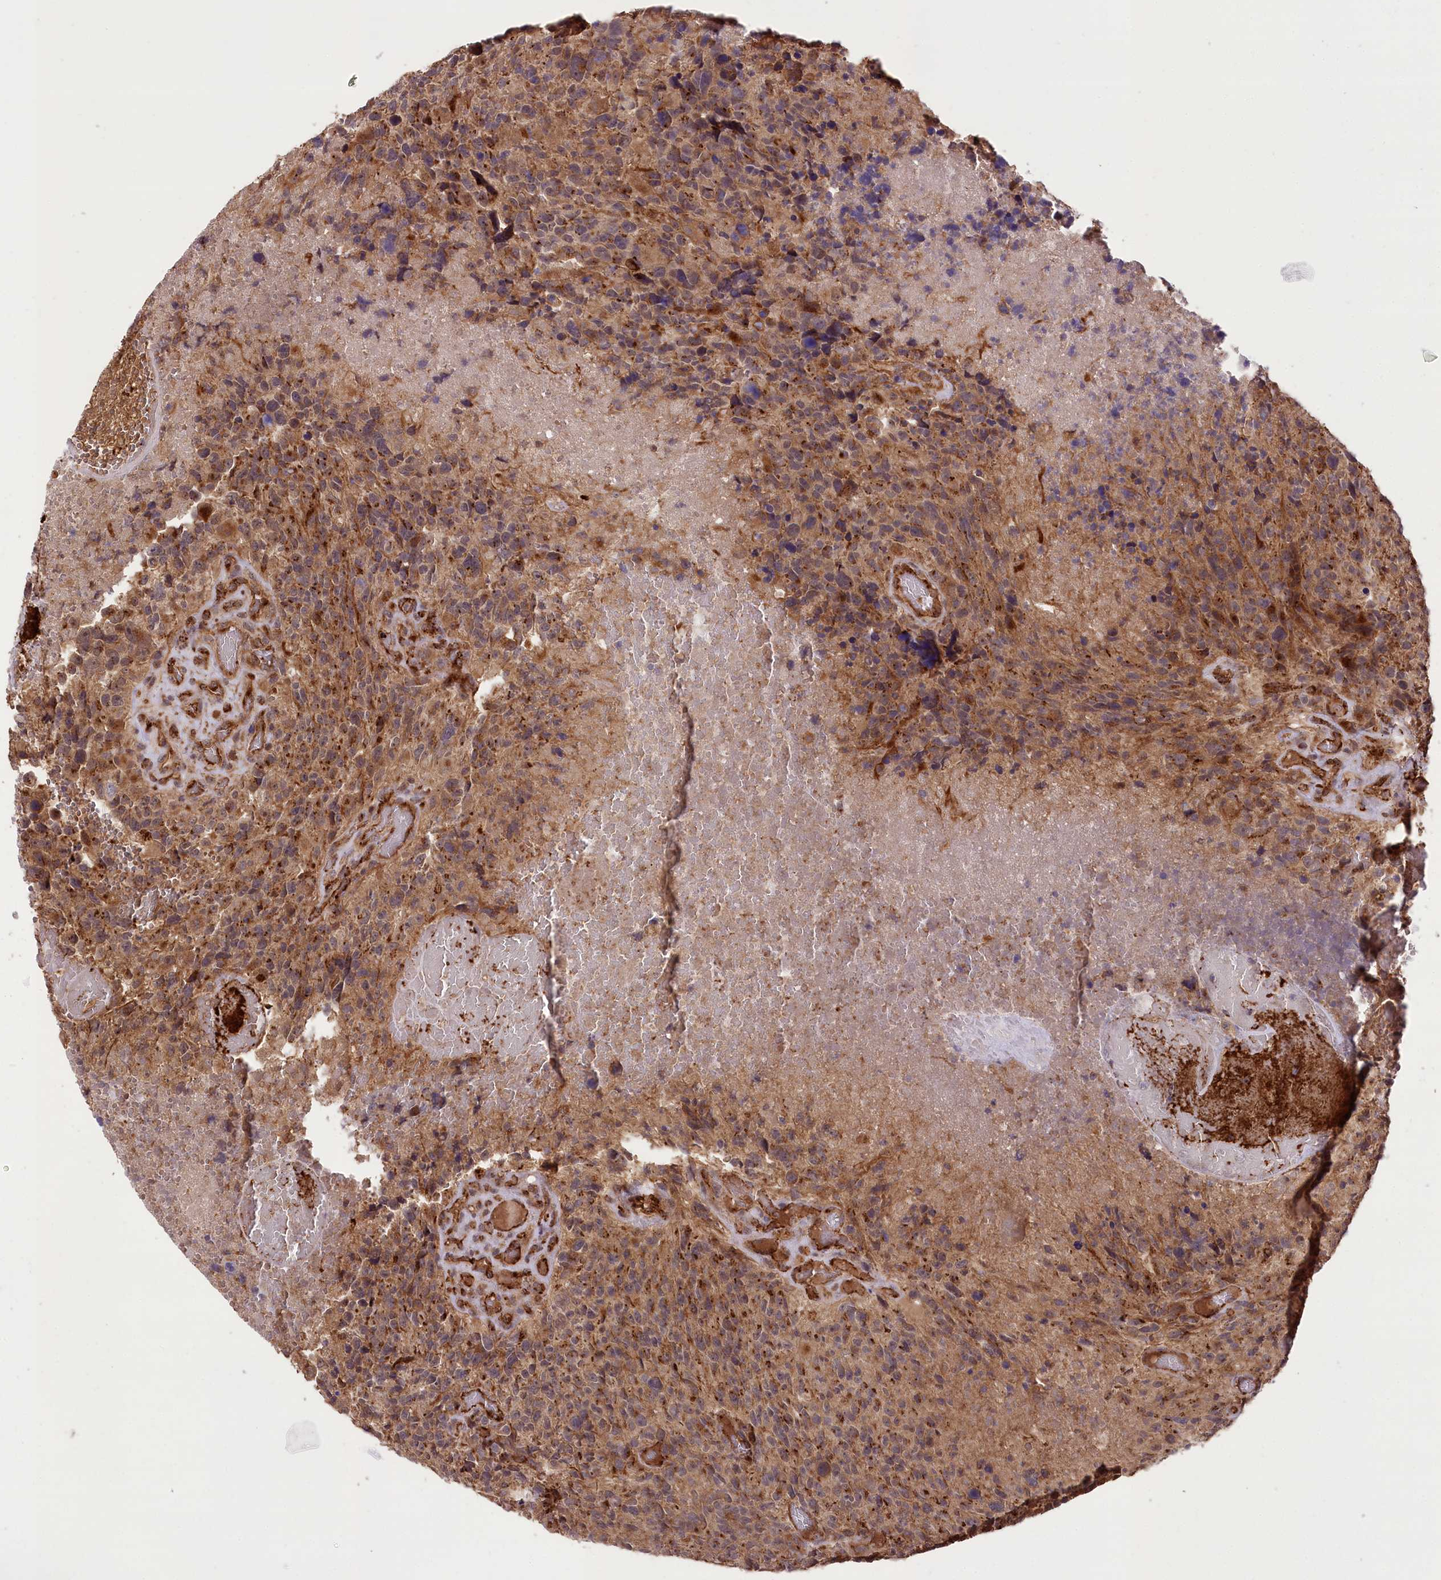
{"staining": {"intensity": "moderate", "quantity": ">75%", "location": "cytoplasmic/membranous"}, "tissue": "glioma", "cell_type": "Tumor cells", "image_type": "cancer", "snomed": [{"axis": "morphology", "description": "Glioma, malignant, High grade"}, {"axis": "topography", "description": "Brain"}], "caption": "The immunohistochemical stain labels moderate cytoplasmic/membranous expression in tumor cells of glioma tissue. (DAB IHC, brown staining for protein, blue staining for nuclei).", "gene": "CARD19", "patient": {"sex": "male", "age": 69}}